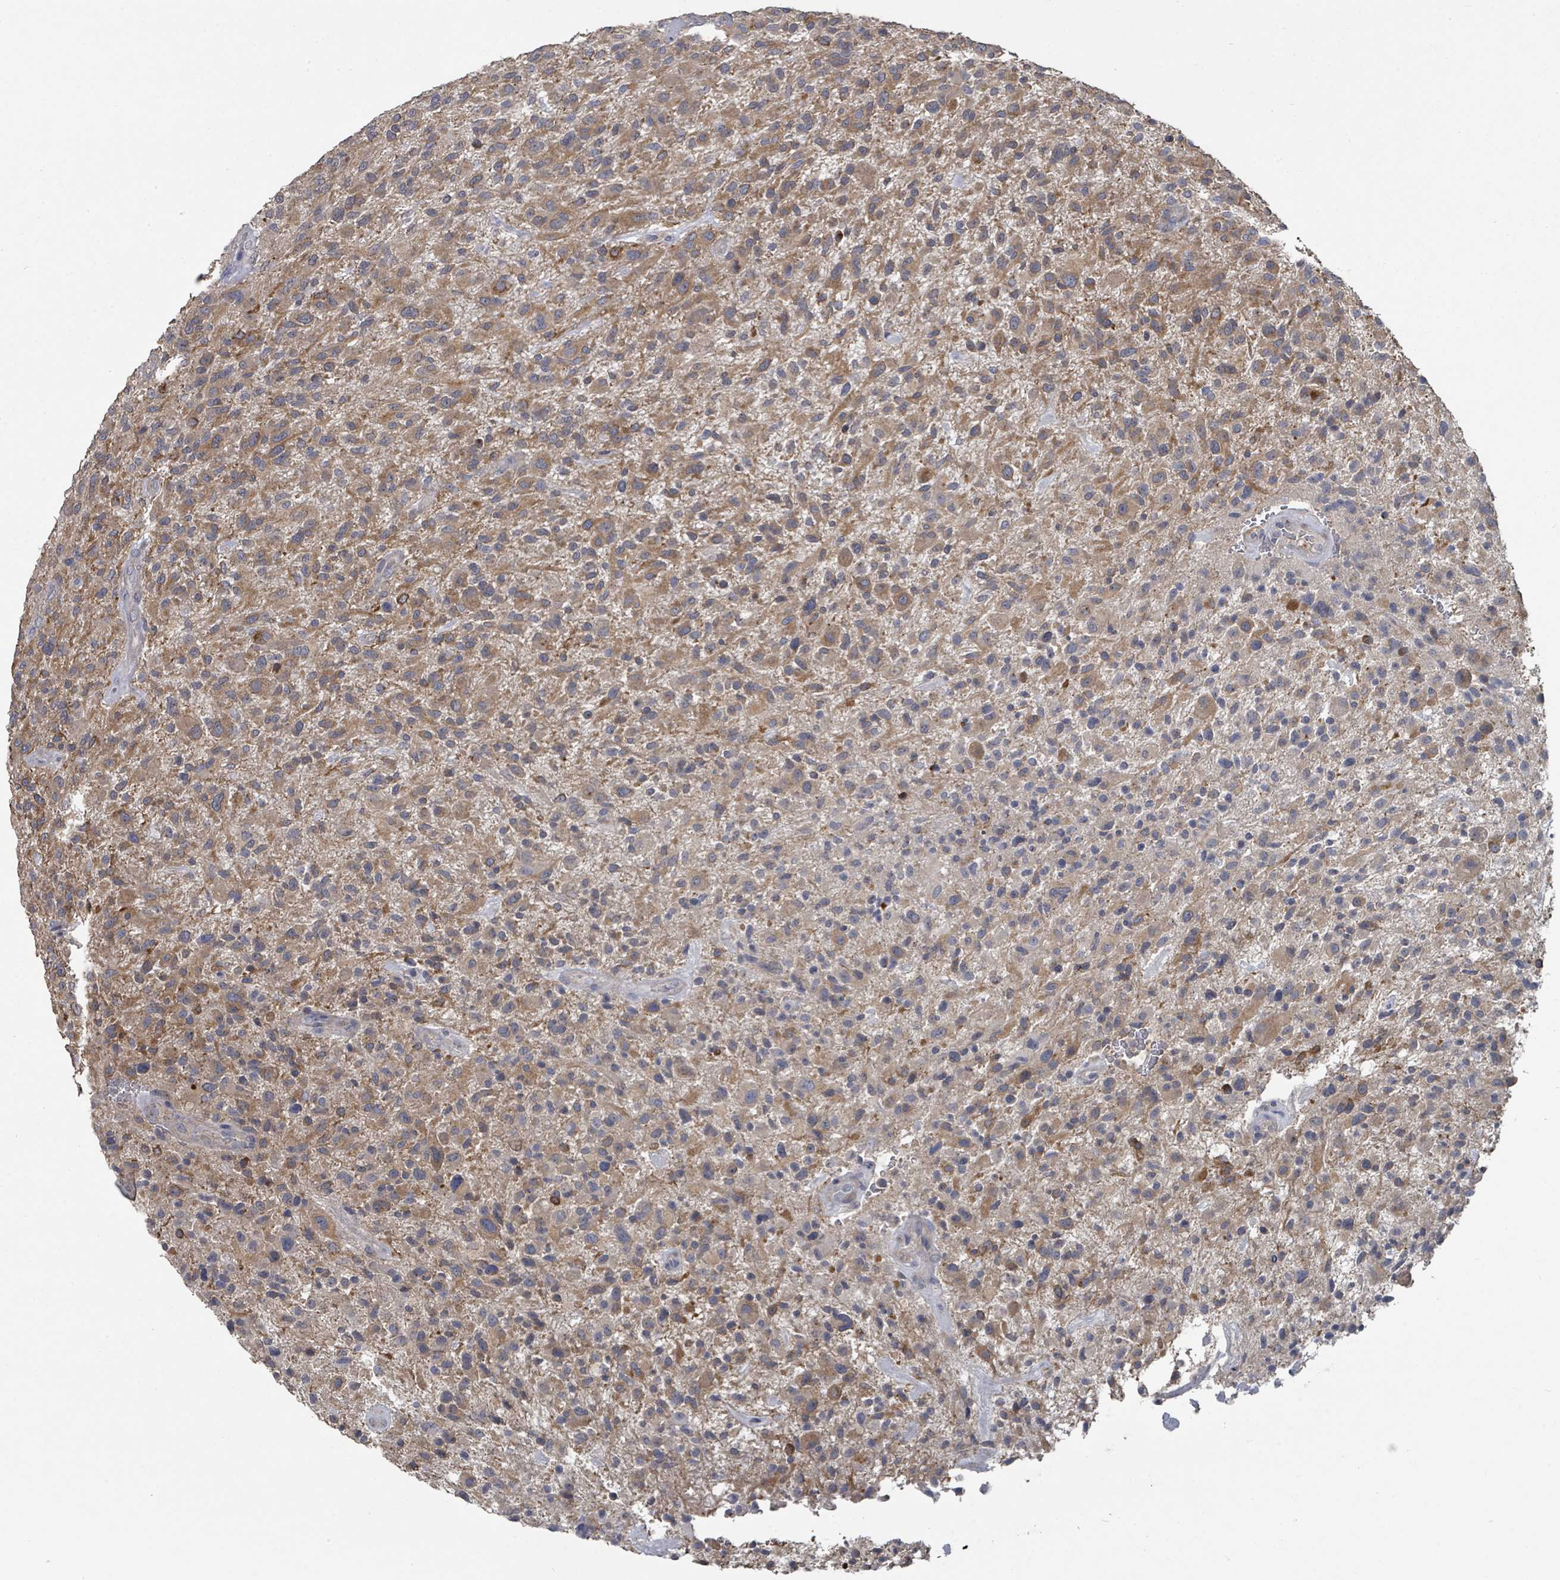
{"staining": {"intensity": "moderate", "quantity": ">75%", "location": "cytoplasmic/membranous"}, "tissue": "glioma", "cell_type": "Tumor cells", "image_type": "cancer", "snomed": [{"axis": "morphology", "description": "Glioma, malignant, High grade"}, {"axis": "topography", "description": "Brain"}], "caption": "Tumor cells exhibit medium levels of moderate cytoplasmic/membranous expression in about >75% of cells in human malignant high-grade glioma. The staining was performed using DAB to visualize the protein expression in brown, while the nuclei were stained in blue with hematoxylin (Magnification: 20x).", "gene": "SLC9A7", "patient": {"sex": "male", "age": 47}}